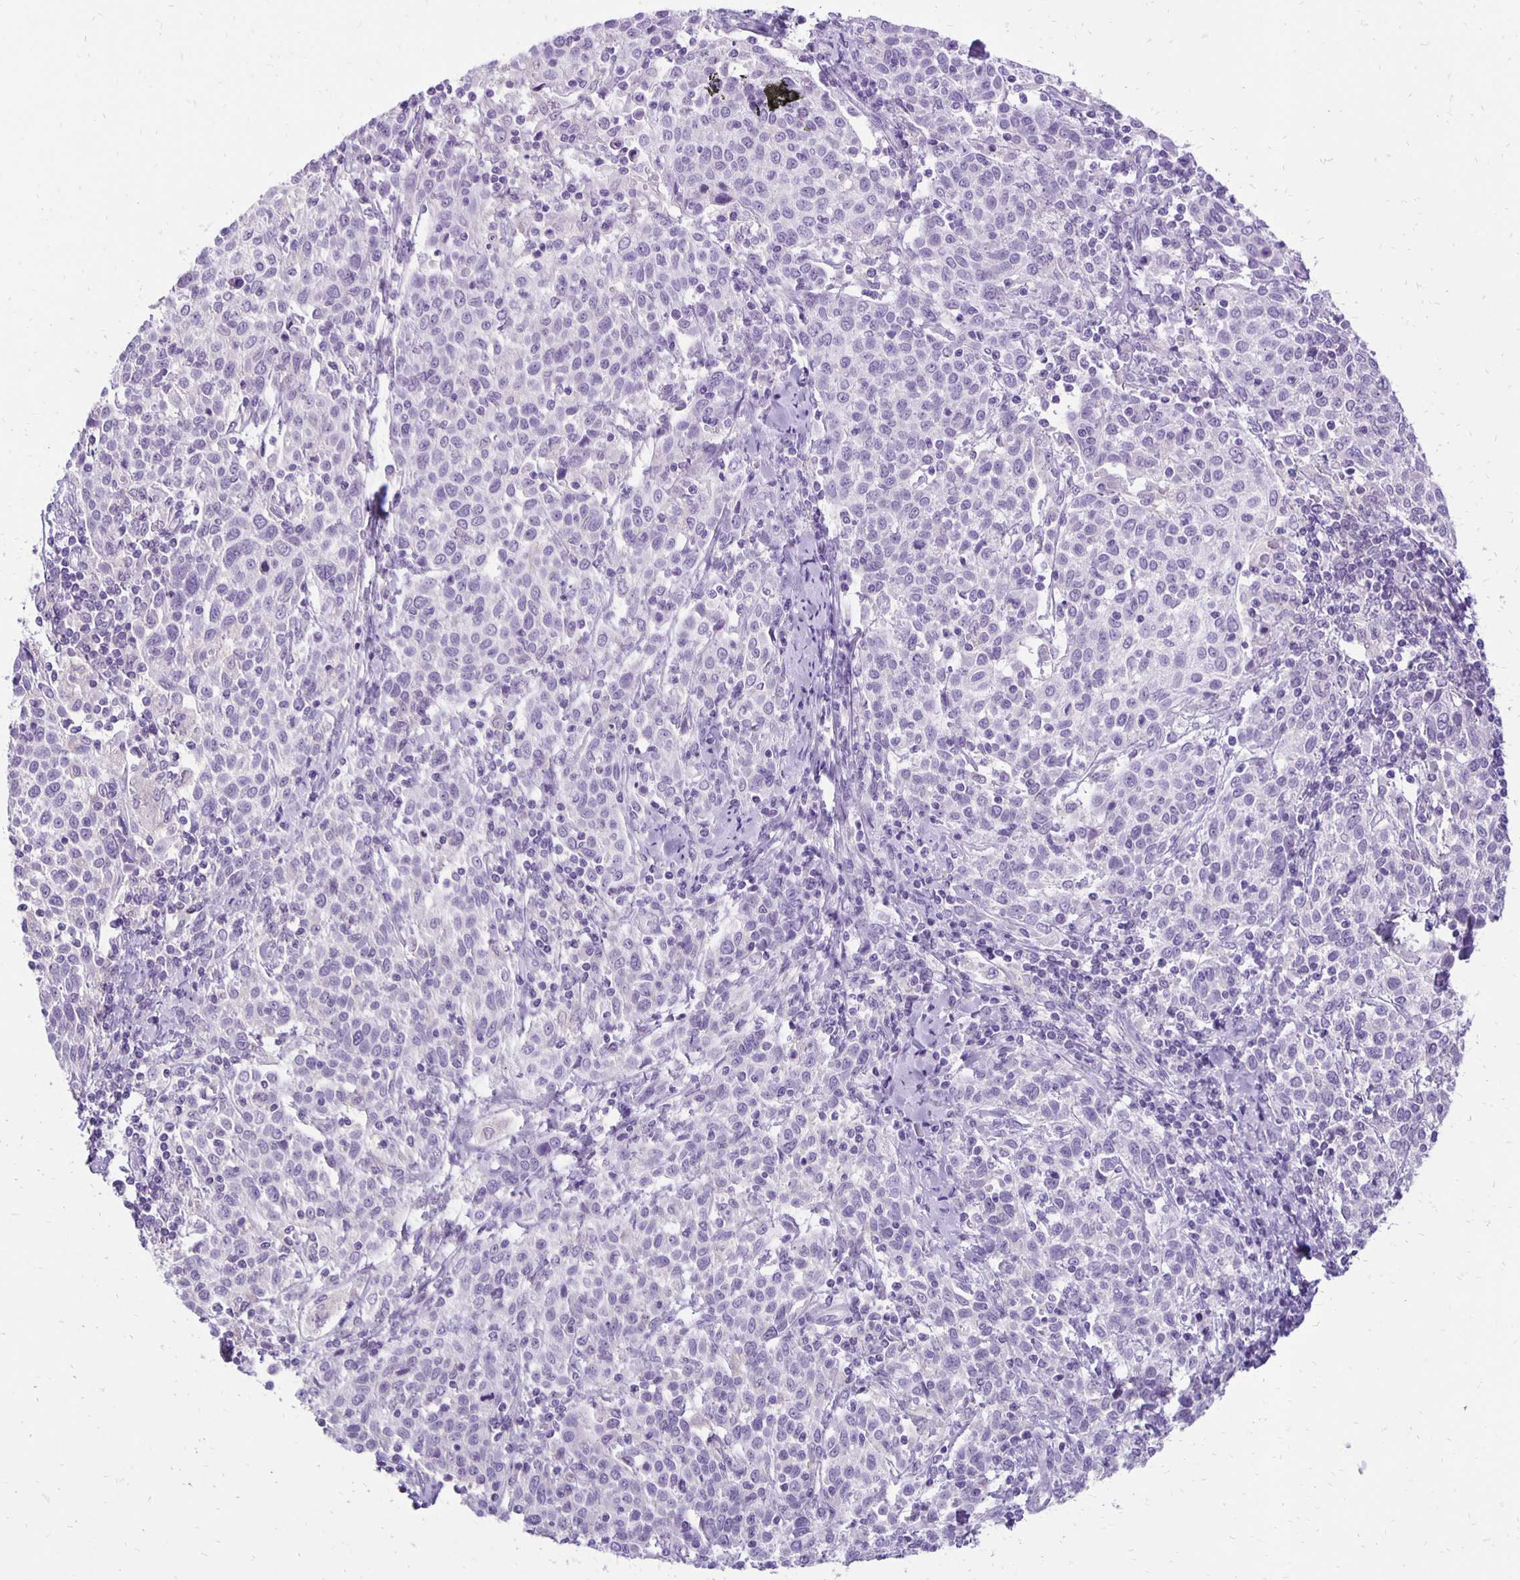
{"staining": {"intensity": "negative", "quantity": "none", "location": "none"}, "tissue": "cervical cancer", "cell_type": "Tumor cells", "image_type": "cancer", "snomed": [{"axis": "morphology", "description": "Squamous cell carcinoma, NOS"}, {"axis": "topography", "description": "Cervix"}], "caption": "This is a micrograph of immunohistochemistry (IHC) staining of cervical cancer, which shows no positivity in tumor cells.", "gene": "ANKRD45", "patient": {"sex": "female", "age": 61}}